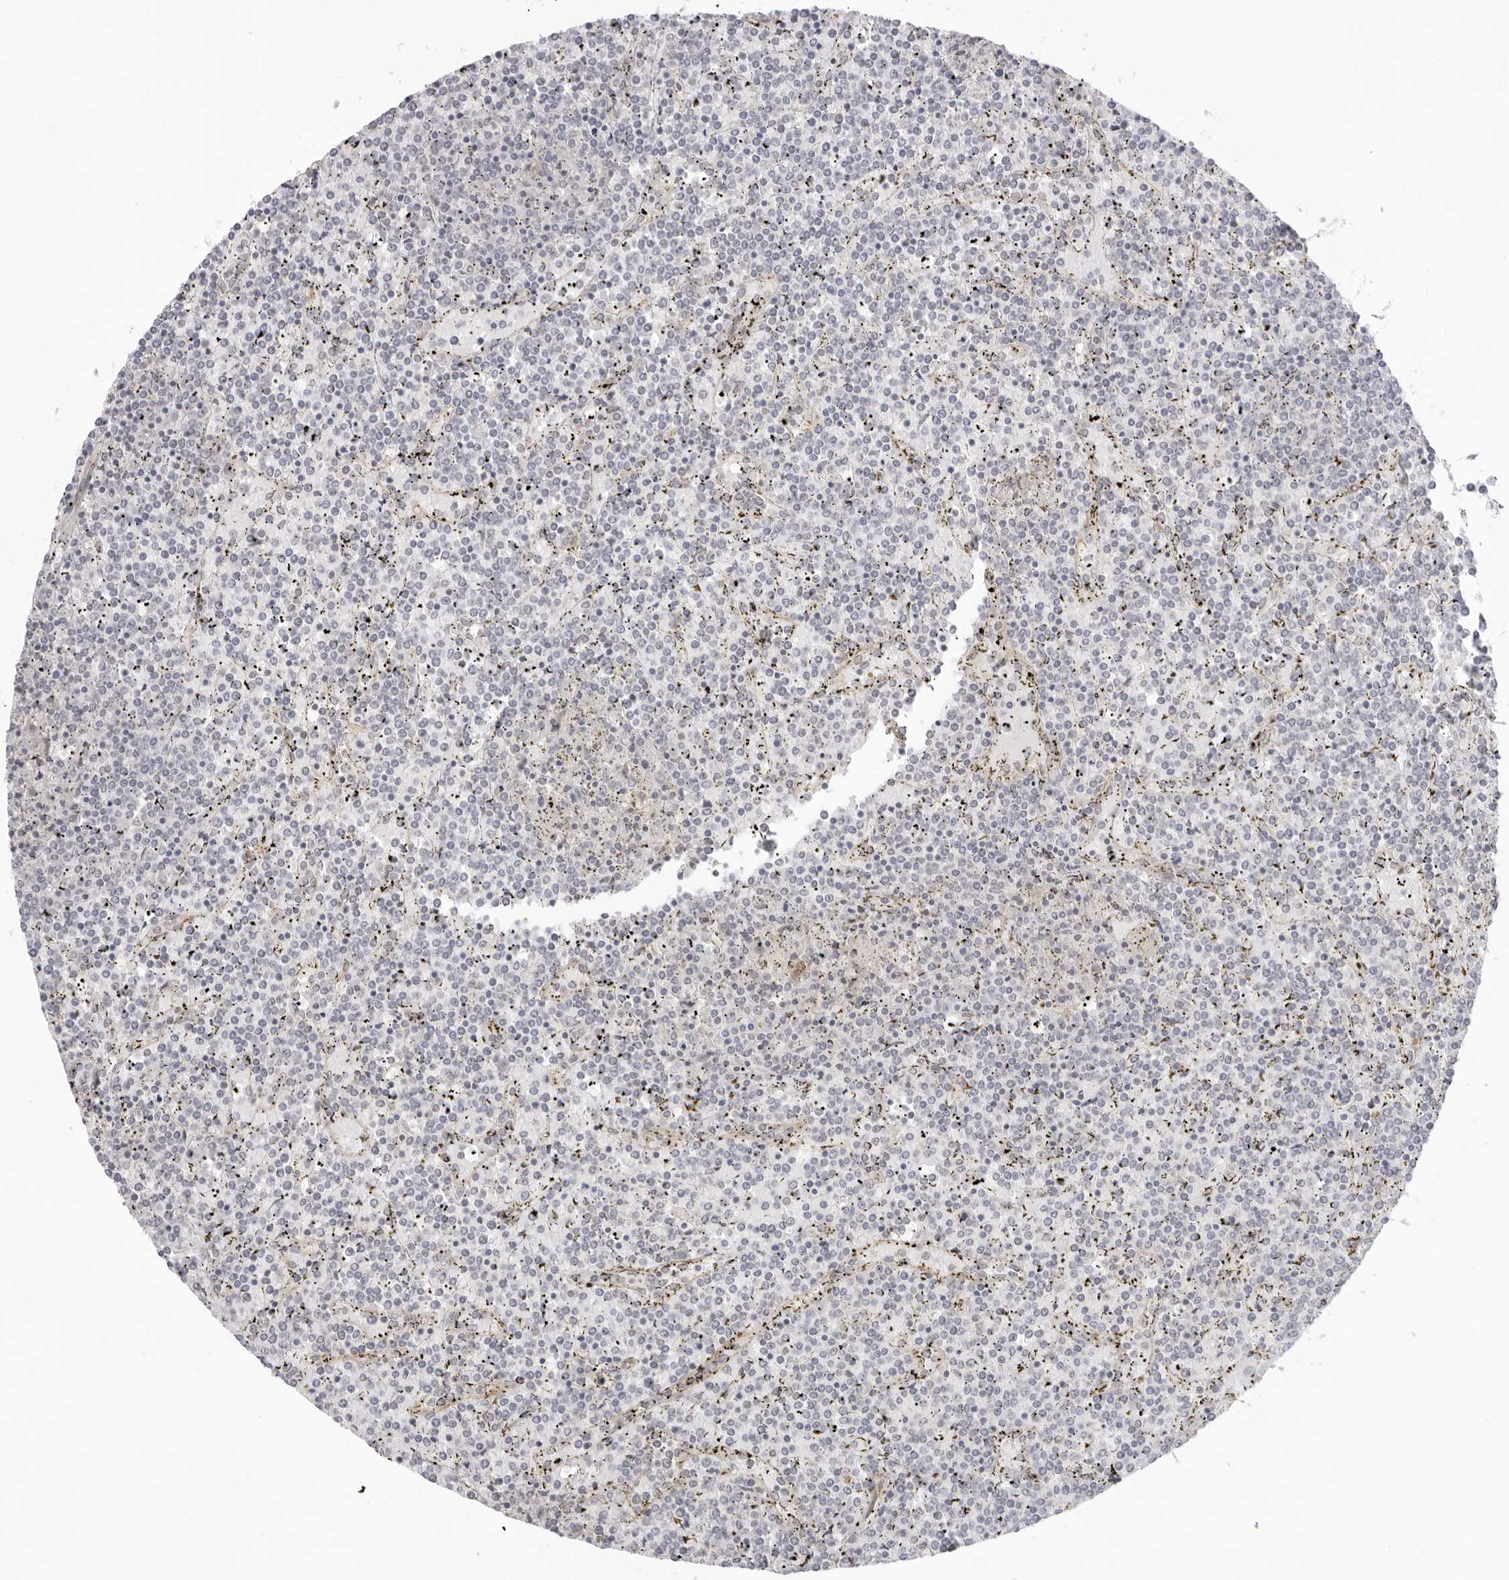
{"staining": {"intensity": "negative", "quantity": "none", "location": "none"}, "tissue": "lymphoma", "cell_type": "Tumor cells", "image_type": "cancer", "snomed": [{"axis": "morphology", "description": "Malignant lymphoma, non-Hodgkin's type, Low grade"}, {"axis": "topography", "description": "Spleen"}], "caption": "Lymphoma was stained to show a protein in brown. There is no significant staining in tumor cells.", "gene": "TRAPPC3", "patient": {"sex": "female", "age": 19}}